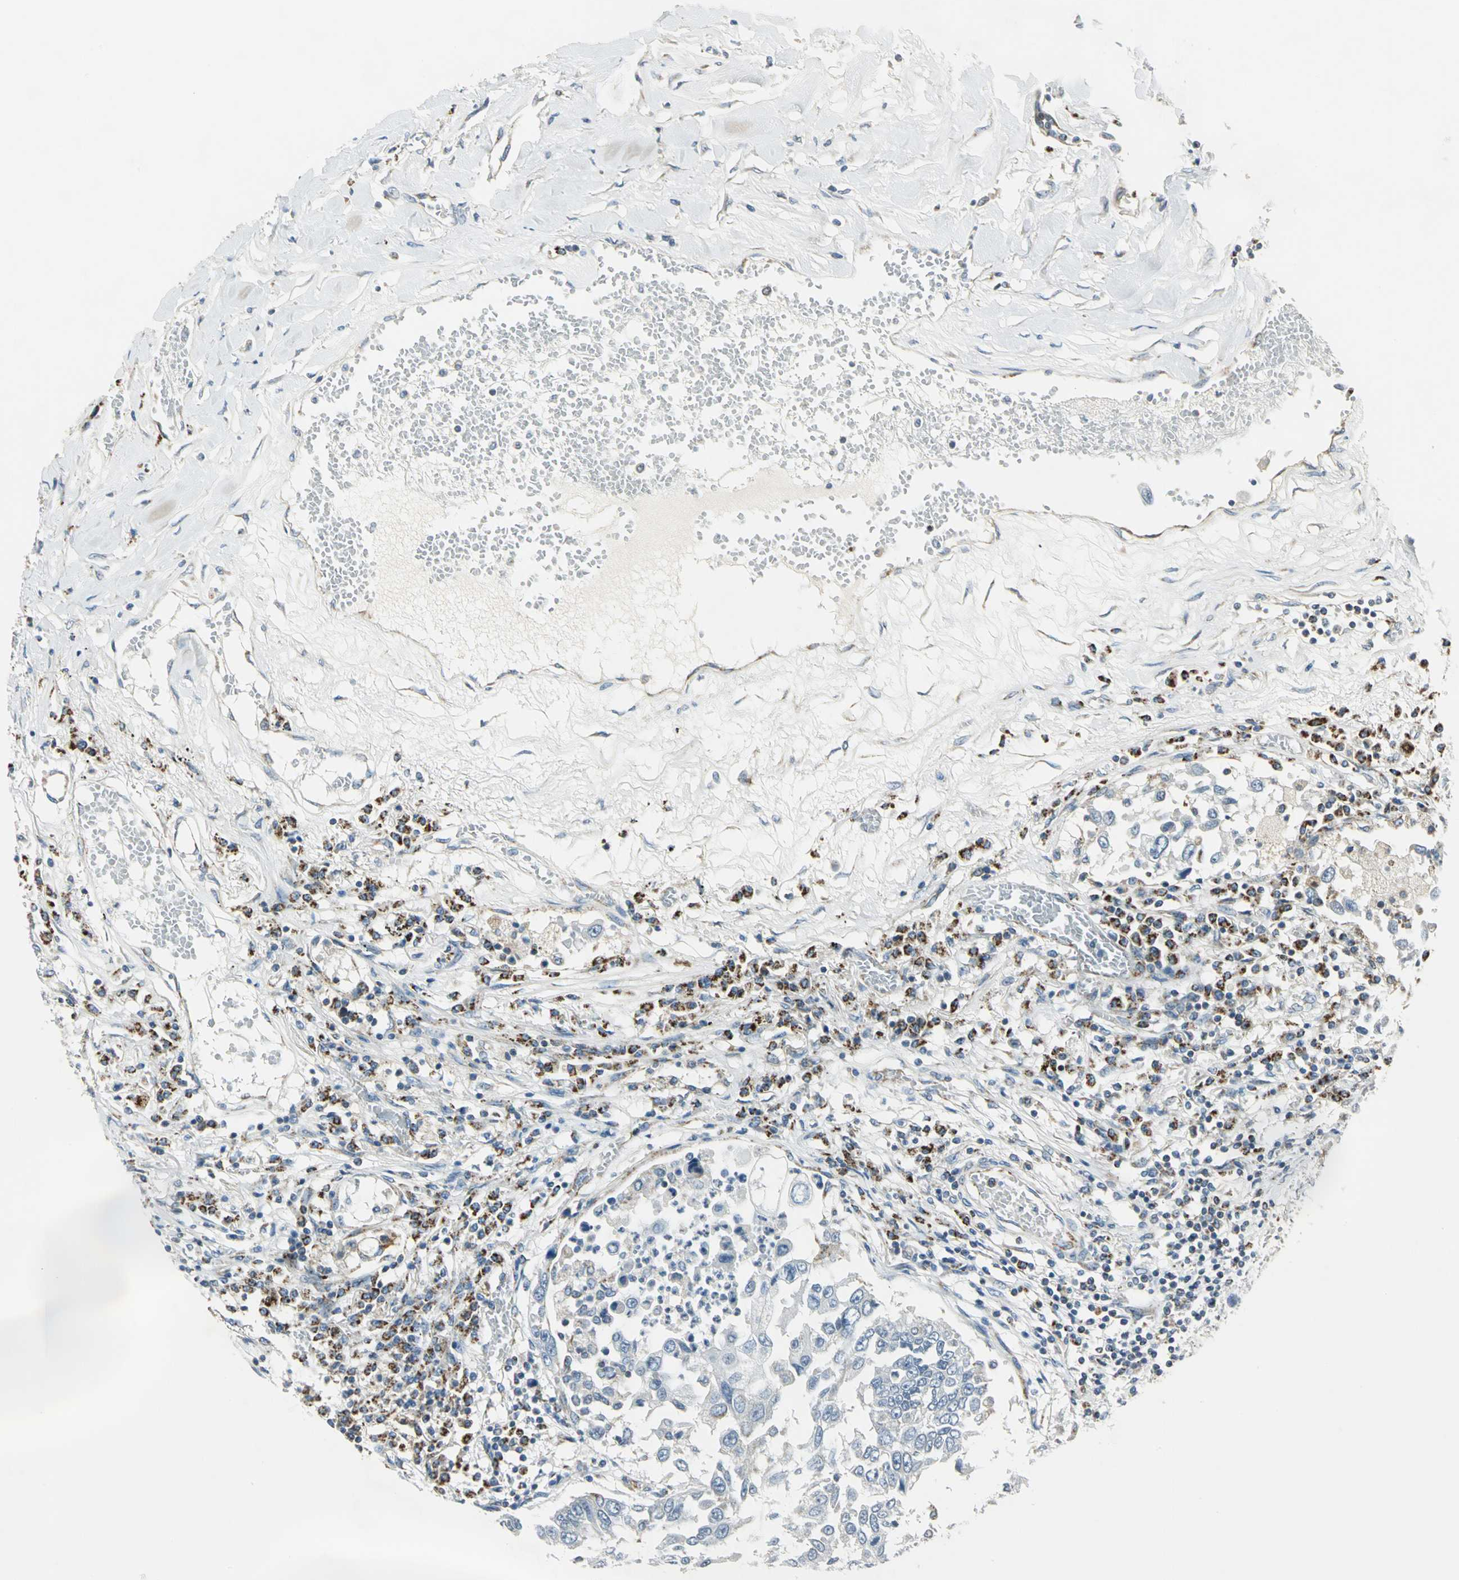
{"staining": {"intensity": "negative", "quantity": "none", "location": "none"}, "tissue": "lung cancer", "cell_type": "Tumor cells", "image_type": "cancer", "snomed": [{"axis": "morphology", "description": "Squamous cell carcinoma, NOS"}, {"axis": "topography", "description": "Lung"}], "caption": "Immunohistochemistry (IHC) micrograph of squamous cell carcinoma (lung) stained for a protein (brown), which demonstrates no positivity in tumor cells.", "gene": "ACADM", "patient": {"sex": "male", "age": 71}}